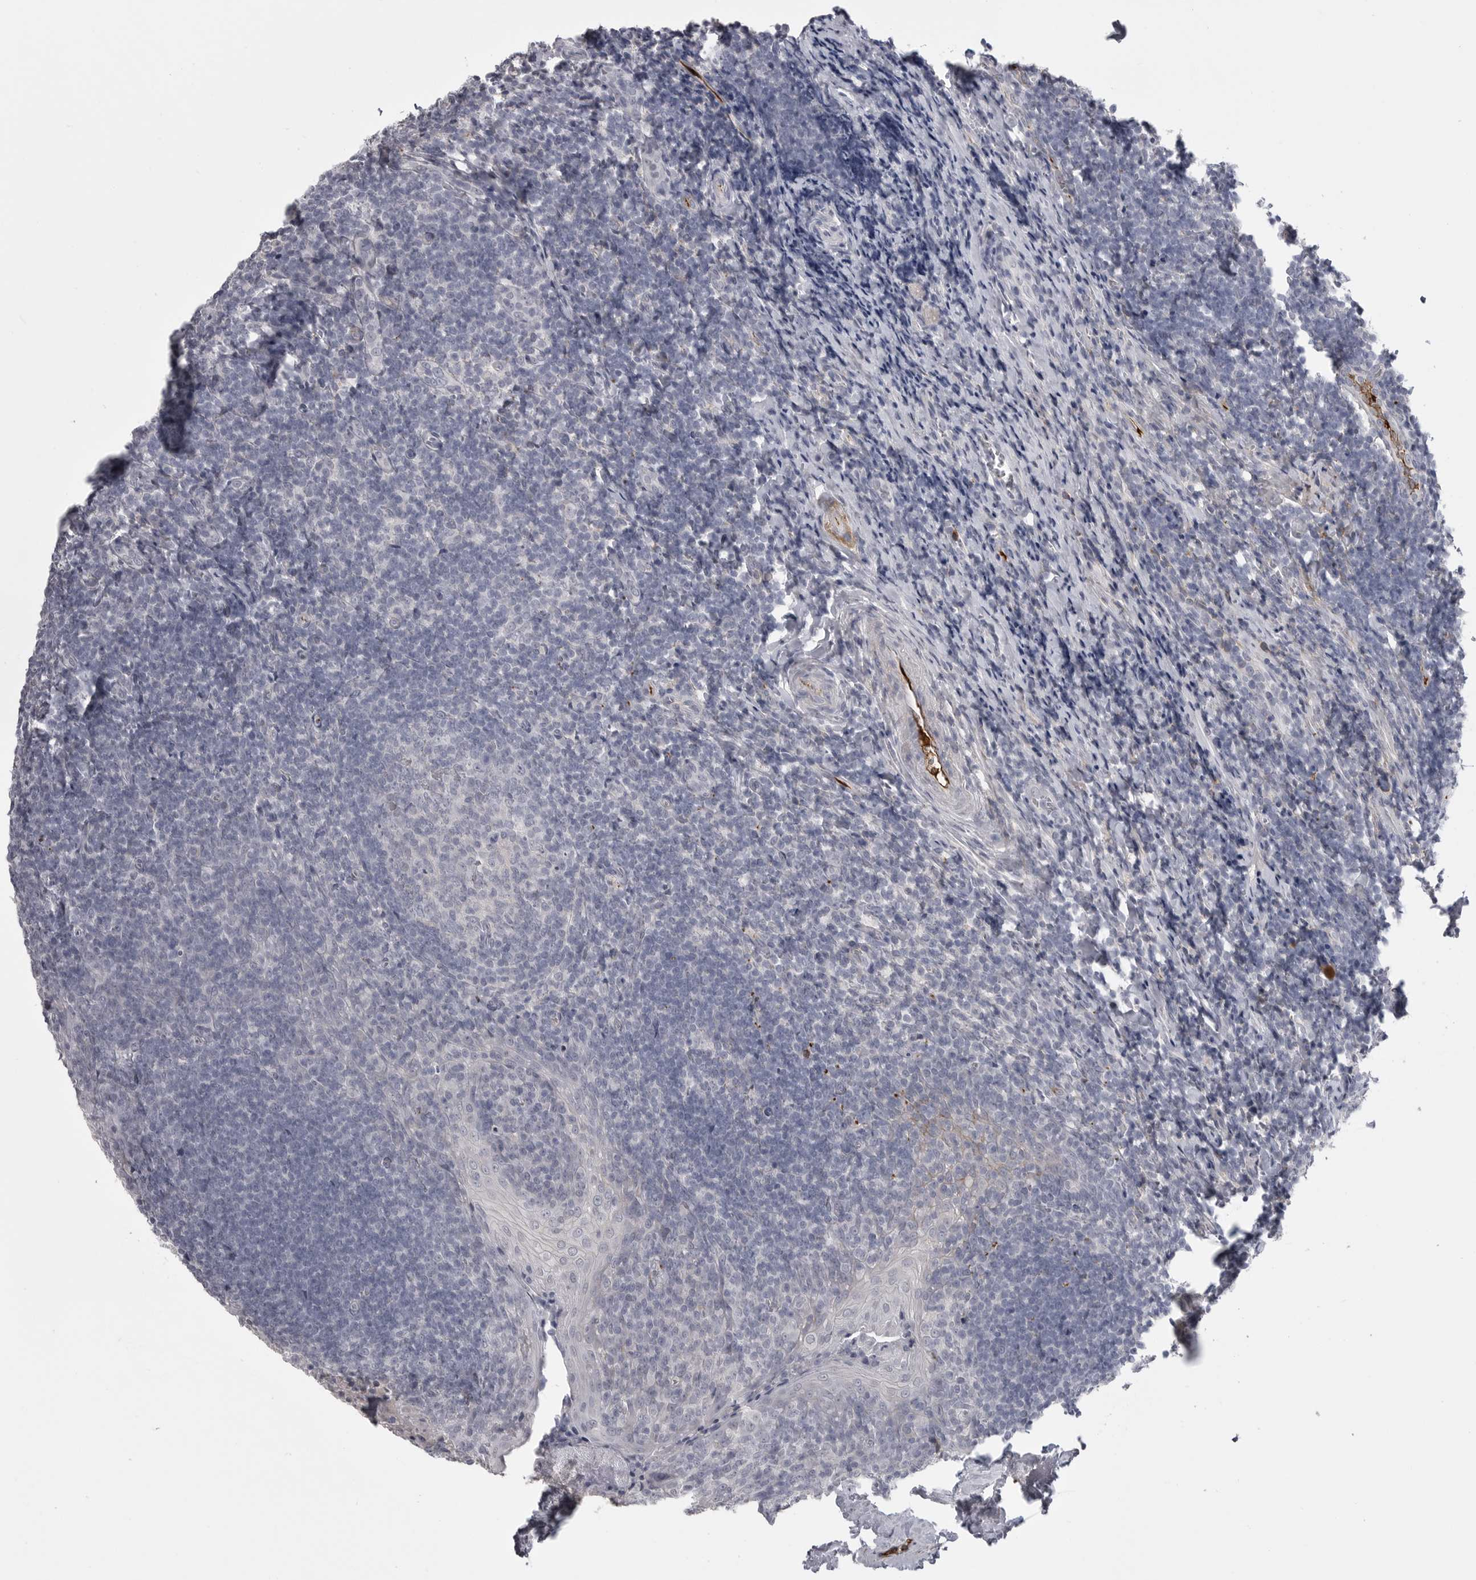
{"staining": {"intensity": "negative", "quantity": "none", "location": "none"}, "tissue": "tonsil", "cell_type": "Germinal center cells", "image_type": "normal", "snomed": [{"axis": "morphology", "description": "Normal tissue, NOS"}, {"axis": "topography", "description": "Tonsil"}], "caption": "Germinal center cells show no significant staining in unremarkable tonsil. Nuclei are stained in blue.", "gene": "SERPING1", "patient": {"sex": "male", "age": 27}}